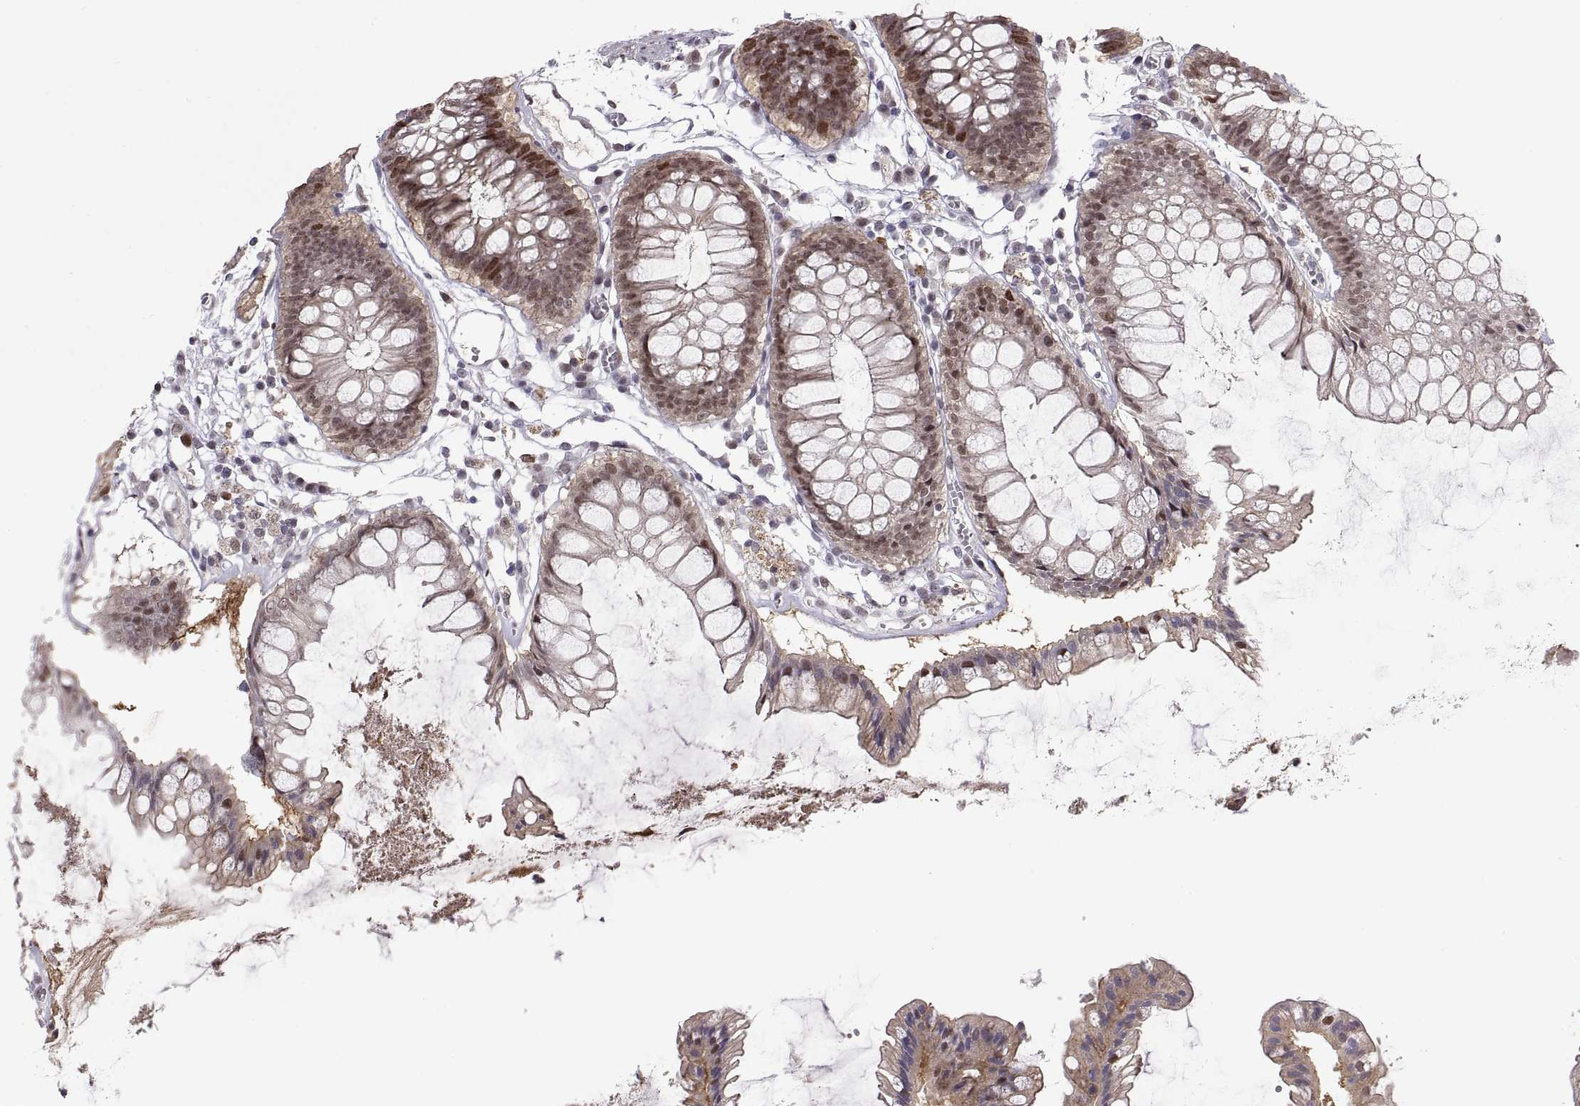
{"staining": {"intensity": "negative", "quantity": "none", "location": "none"}, "tissue": "colon", "cell_type": "Endothelial cells", "image_type": "normal", "snomed": [{"axis": "morphology", "description": "Normal tissue, NOS"}, {"axis": "morphology", "description": "Adenocarcinoma, NOS"}, {"axis": "topography", "description": "Colon"}], "caption": "Normal colon was stained to show a protein in brown. There is no significant positivity in endothelial cells.", "gene": "CHFR", "patient": {"sex": "male", "age": 65}}